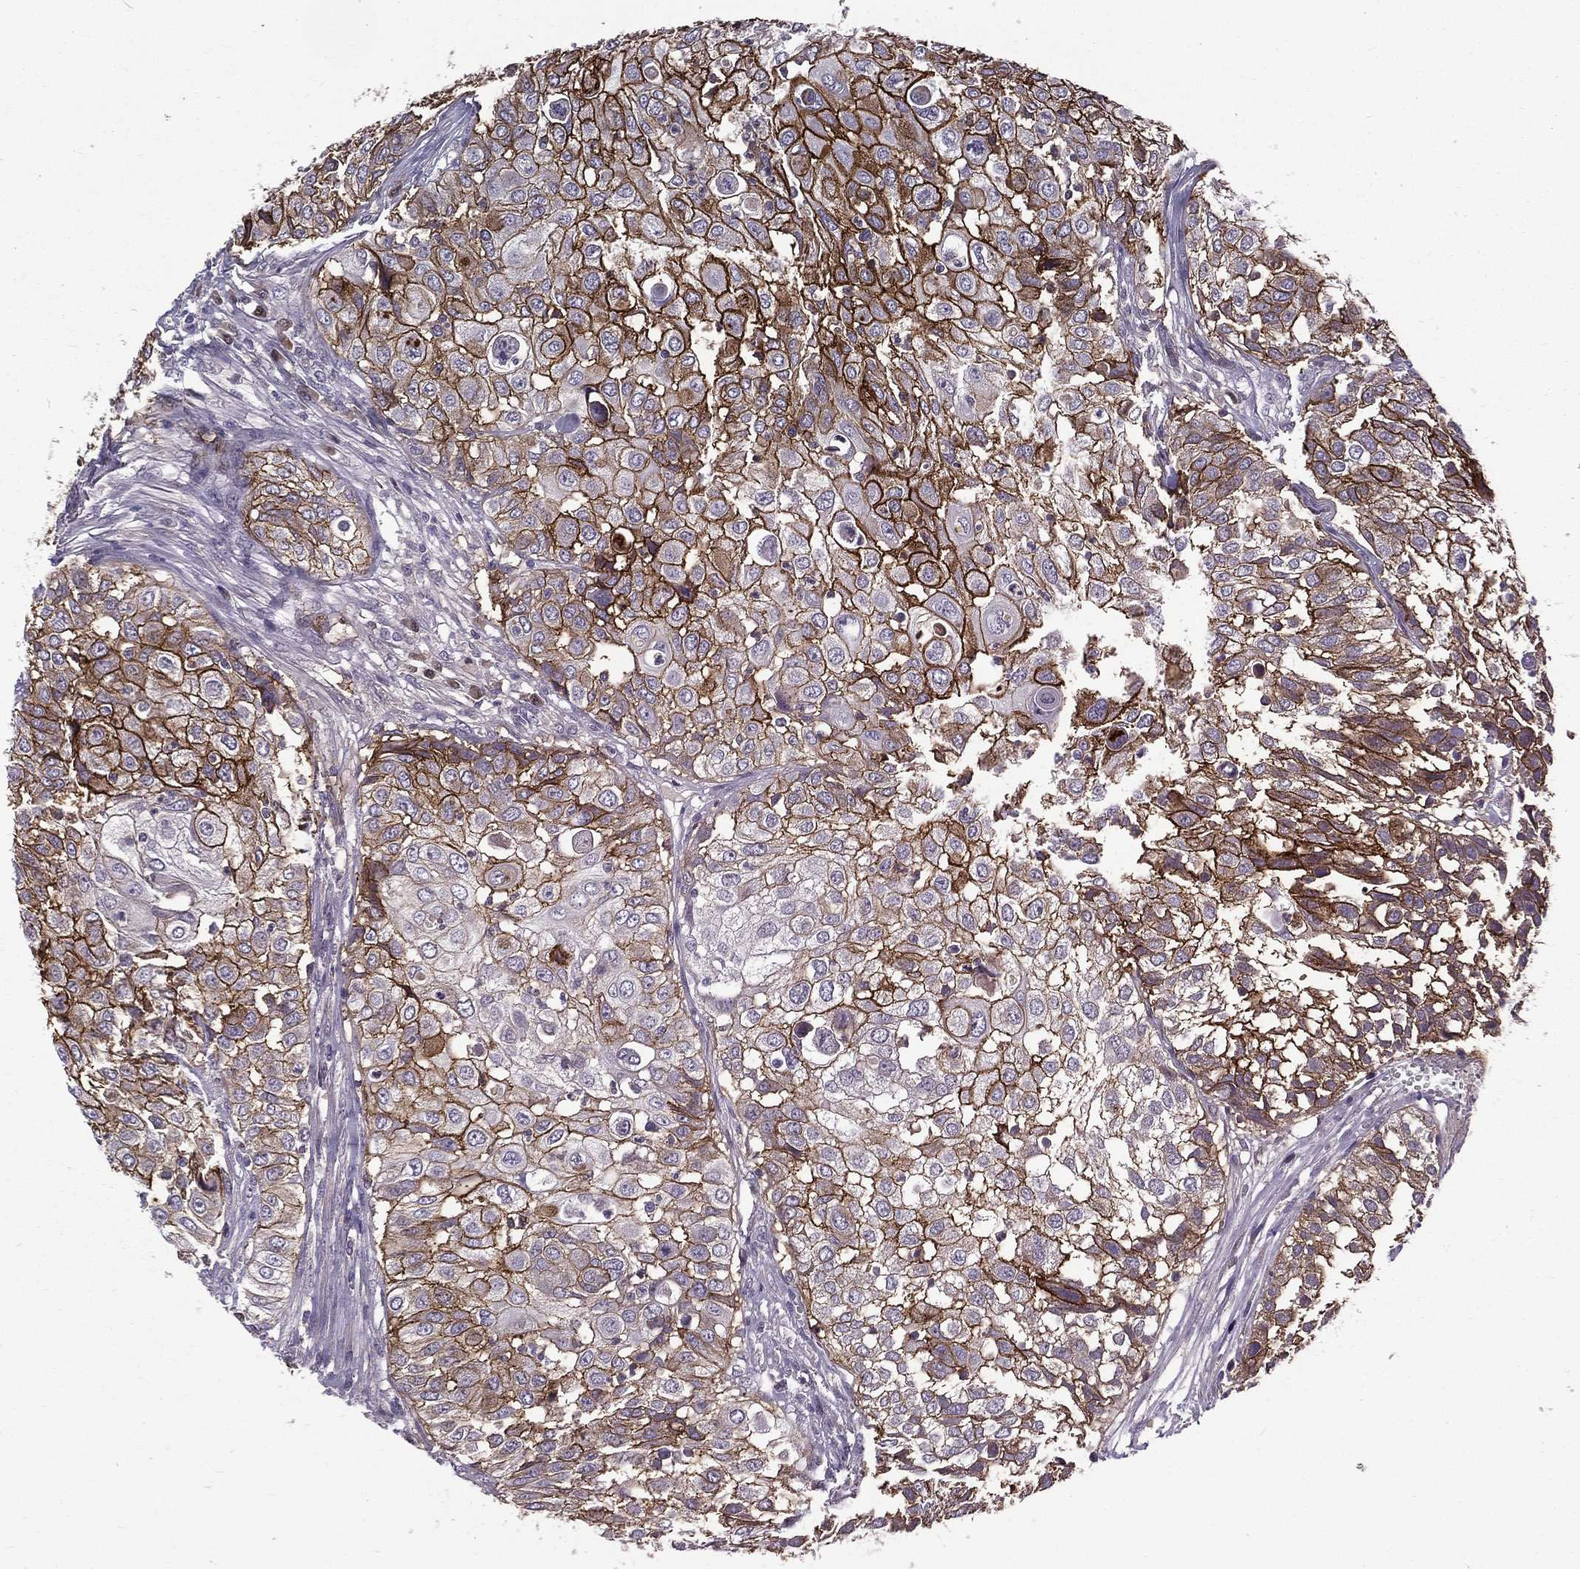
{"staining": {"intensity": "strong", "quantity": "25%-75%", "location": "cytoplasmic/membranous"}, "tissue": "urothelial cancer", "cell_type": "Tumor cells", "image_type": "cancer", "snomed": [{"axis": "morphology", "description": "Urothelial carcinoma, High grade"}, {"axis": "topography", "description": "Urinary bladder"}], "caption": "Immunohistochemical staining of urothelial cancer exhibits high levels of strong cytoplasmic/membranous staining in approximately 25%-75% of tumor cells.", "gene": "CA12", "patient": {"sex": "female", "age": 79}}